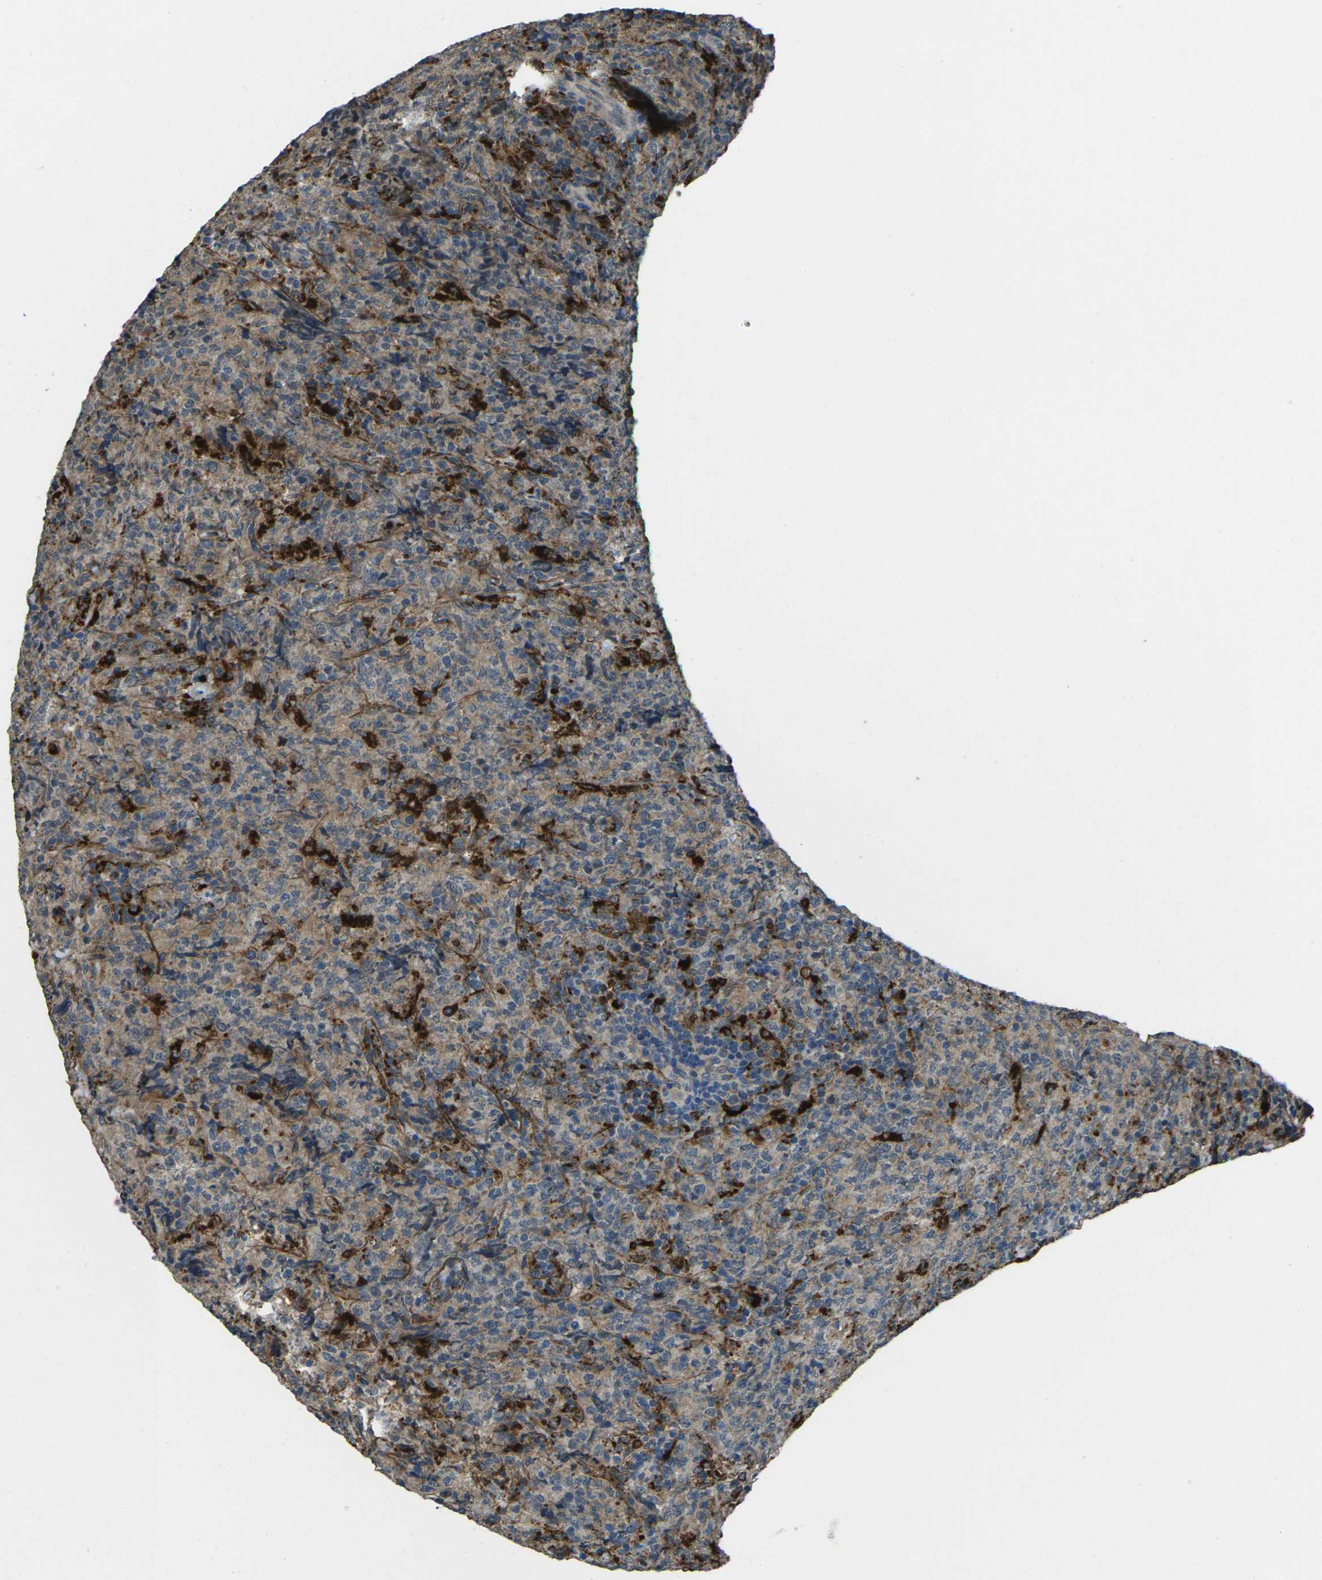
{"staining": {"intensity": "strong", "quantity": "<25%", "location": "cytoplasmic/membranous"}, "tissue": "lymphoma", "cell_type": "Tumor cells", "image_type": "cancer", "snomed": [{"axis": "morphology", "description": "Malignant lymphoma, non-Hodgkin's type, High grade"}, {"axis": "topography", "description": "Tonsil"}], "caption": "Human lymphoma stained with a brown dye shows strong cytoplasmic/membranous positive expression in about <25% of tumor cells.", "gene": "SLC31A2", "patient": {"sex": "female", "age": 36}}